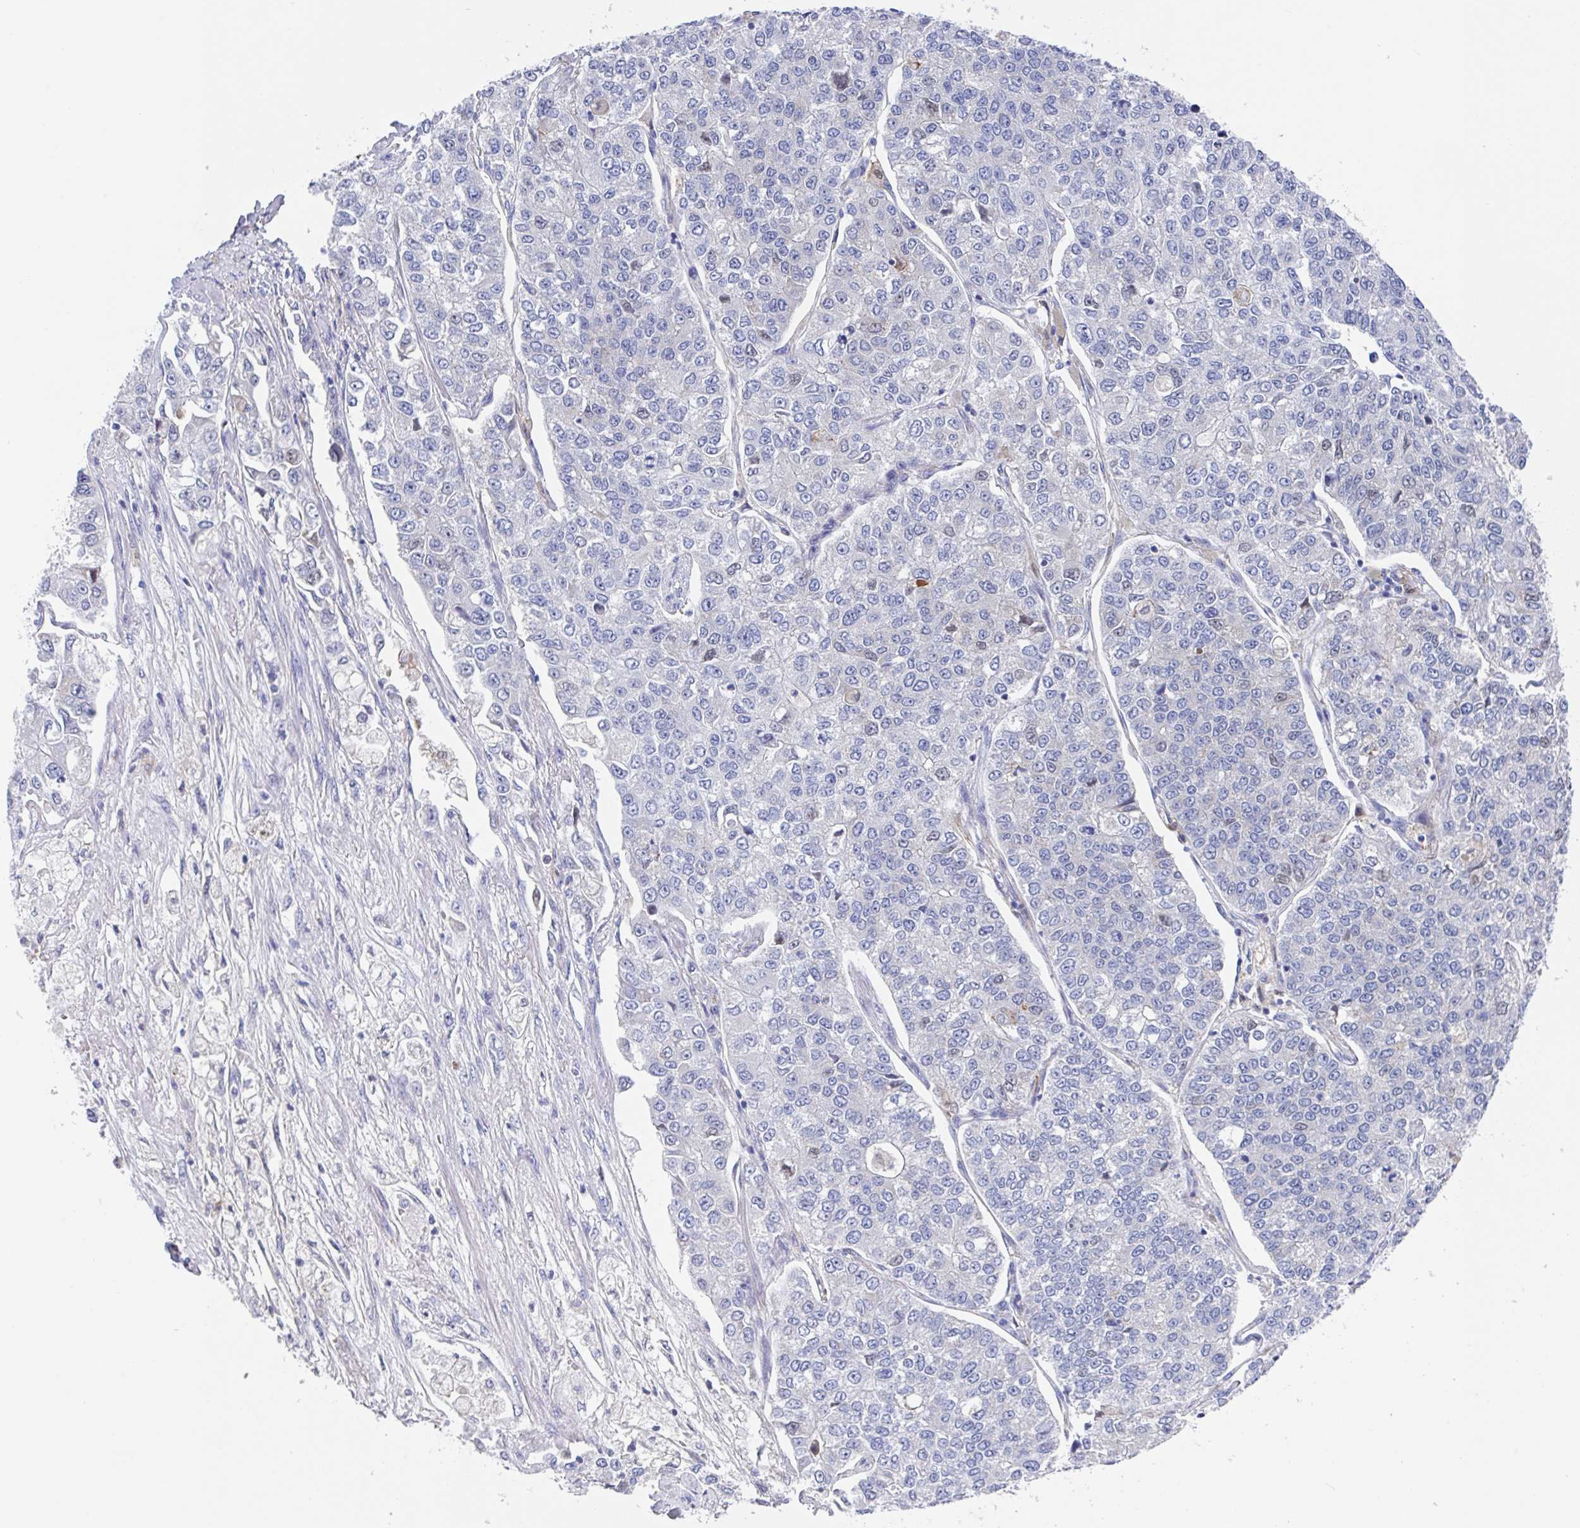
{"staining": {"intensity": "weak", "quantity": "<25%", "location": "nuclear"}, "tissue": "lung cancer", "cell_type": "Tumor cells", "image_type": "cancer", "snomed": [{"axis": "morphology", "description": "Adenocarcinoma, NOS"}, {"axis": "topography", "description": "Lung"}], "caption": "Immunohistochemical staining of human lung cancer (adenocarcinoma) demonstrates no significant staining in tumor cells. (DAB (3,3'-diaminobenzidine) IHC, high magnification).", "gene": "FCGR3A", "patient": {"sex": "male", "age": 49}}